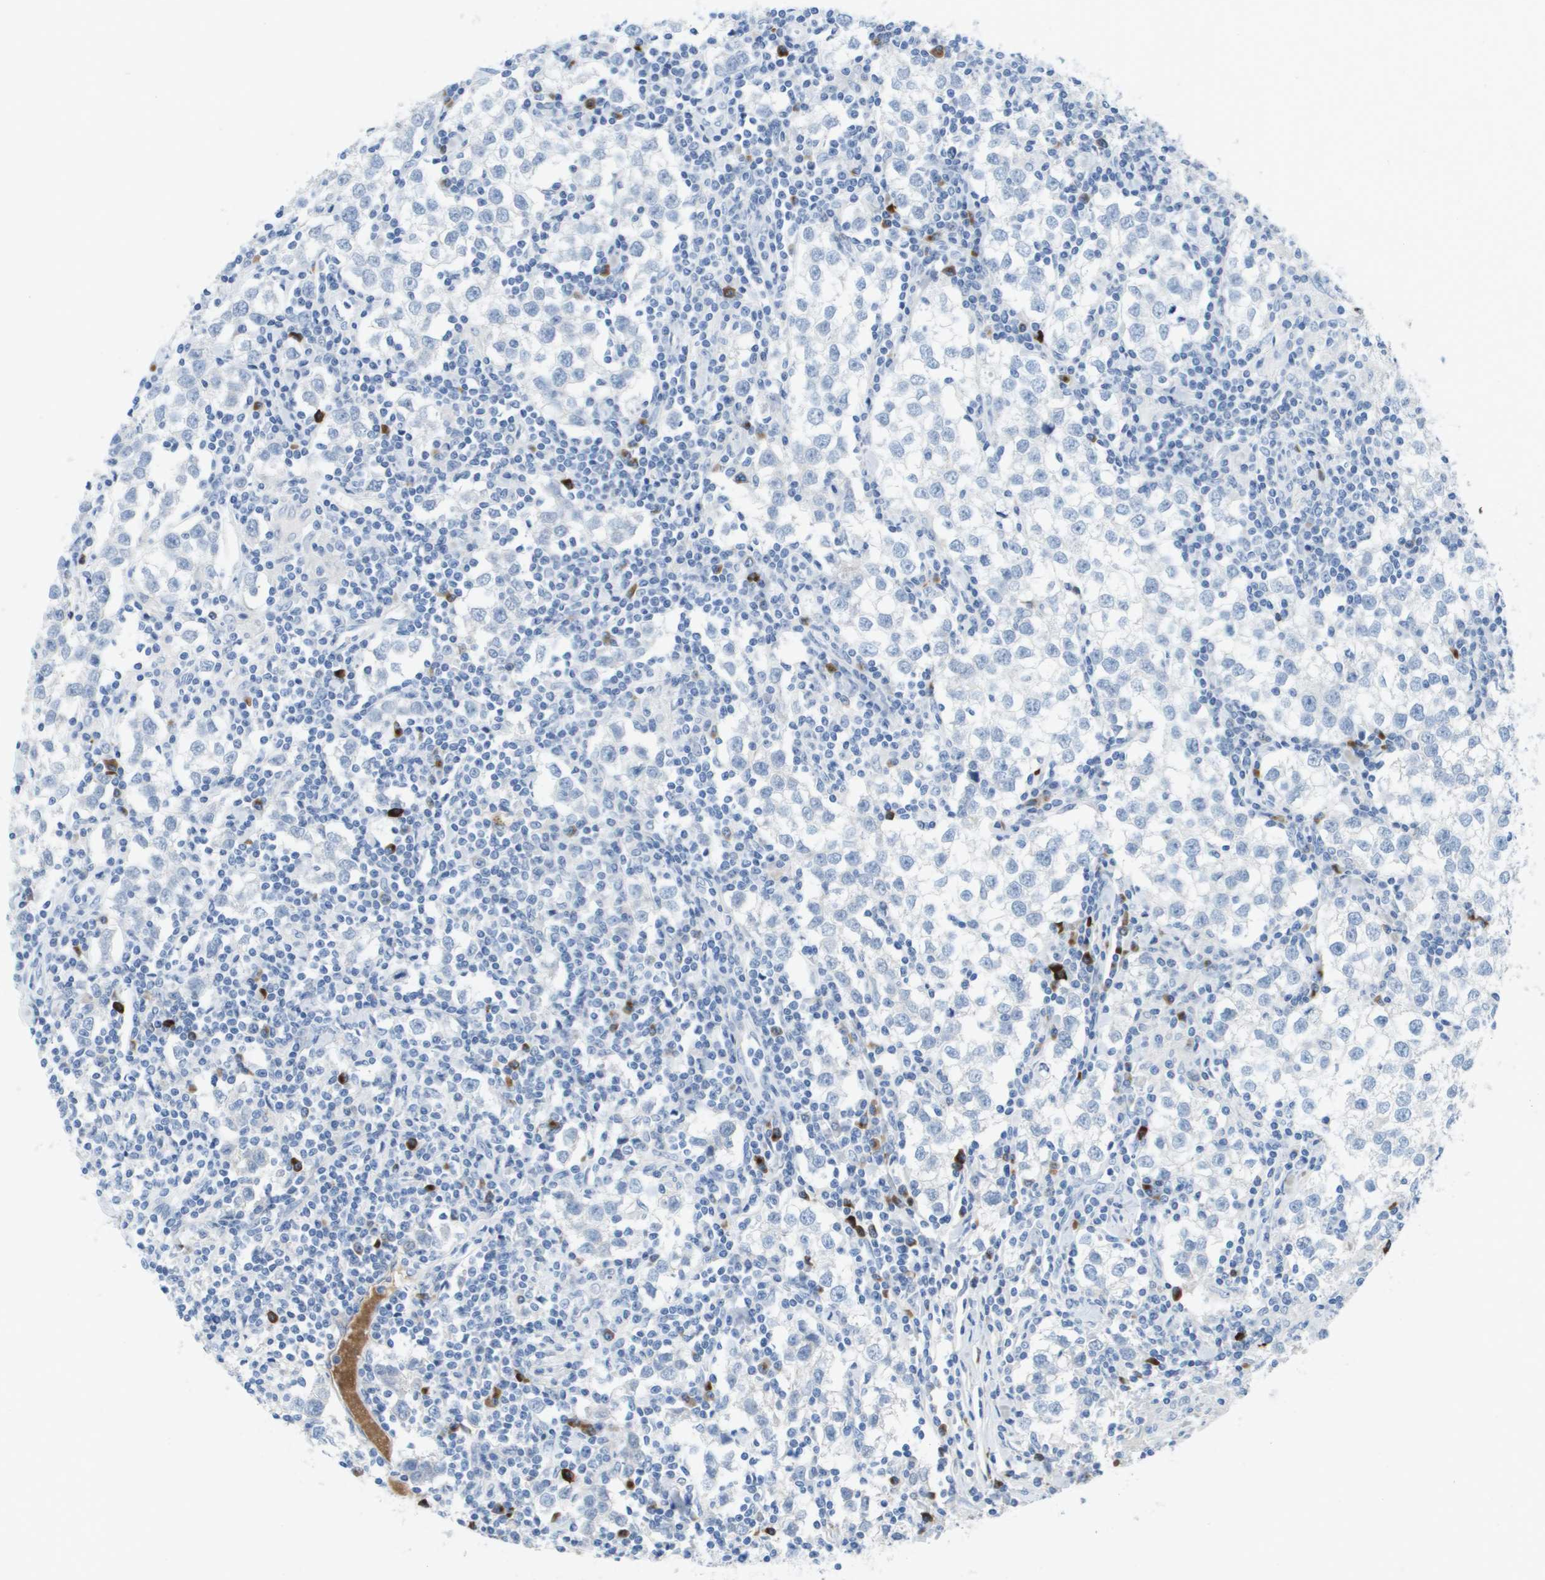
{"staining": {"intensity": "negative", "quantity": "none", "location": "none"}, "tissue": "testis cancer", "cell_type": "Tumor cells", "image_type": "cancer", "snomed": [{"axis": "morphology", "description": "Seminoma, NOS"}, {"axis": "morphology", "description": "Carcinoma, Embryonal, NOS"}, {"axis": "topography", "description": "Testis"}], "caption": "DAB immunohistochemical staining of human testis cancer reveals no significant expression in tumor cells.", "gene": "GPR18", "patient": {"sex": "male", "age": 36}}